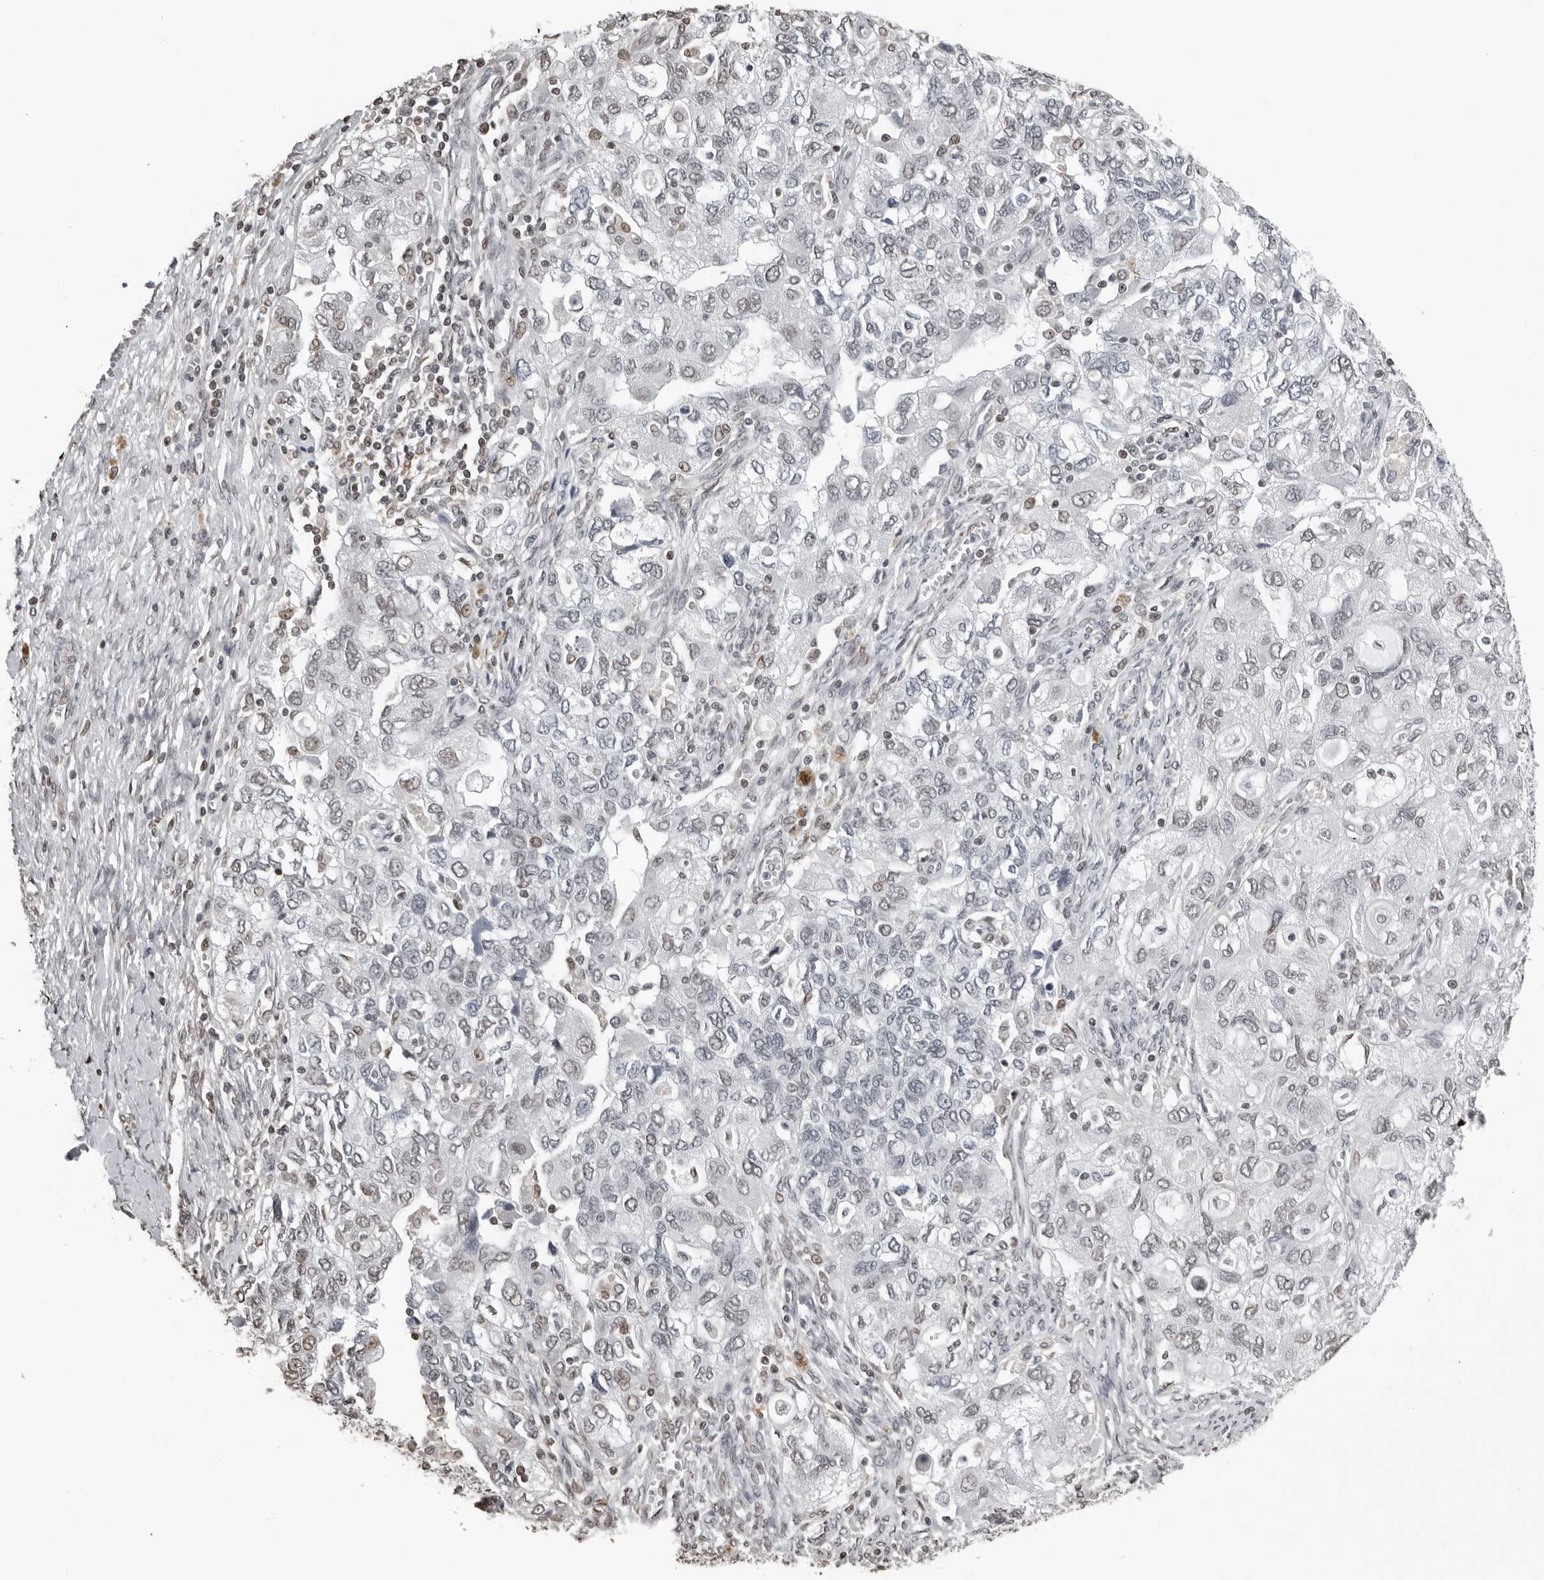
{"staining": {"intensity": "weak", "quantity": "<25%", "location": "nuclear"}, "tissue": "ovarian cancer", "cell_type": "Tumor cells", "image_type": "cancer", "snomed": [{"axis": "morphology", "description": "Carcinoma, NOS"}, {"axis": "morphology", "description": "Cystadenocarcinoma, serous, NOS"}, {"axis": "topography", "description": "Ovary"}], "caption": "DAB immunohistochemical staining of carcinoma (ovarian) demonstrates no significant expression in tumor cells.", "gene": "ORC1", "patient": {"sex": "female", "age": 69}}